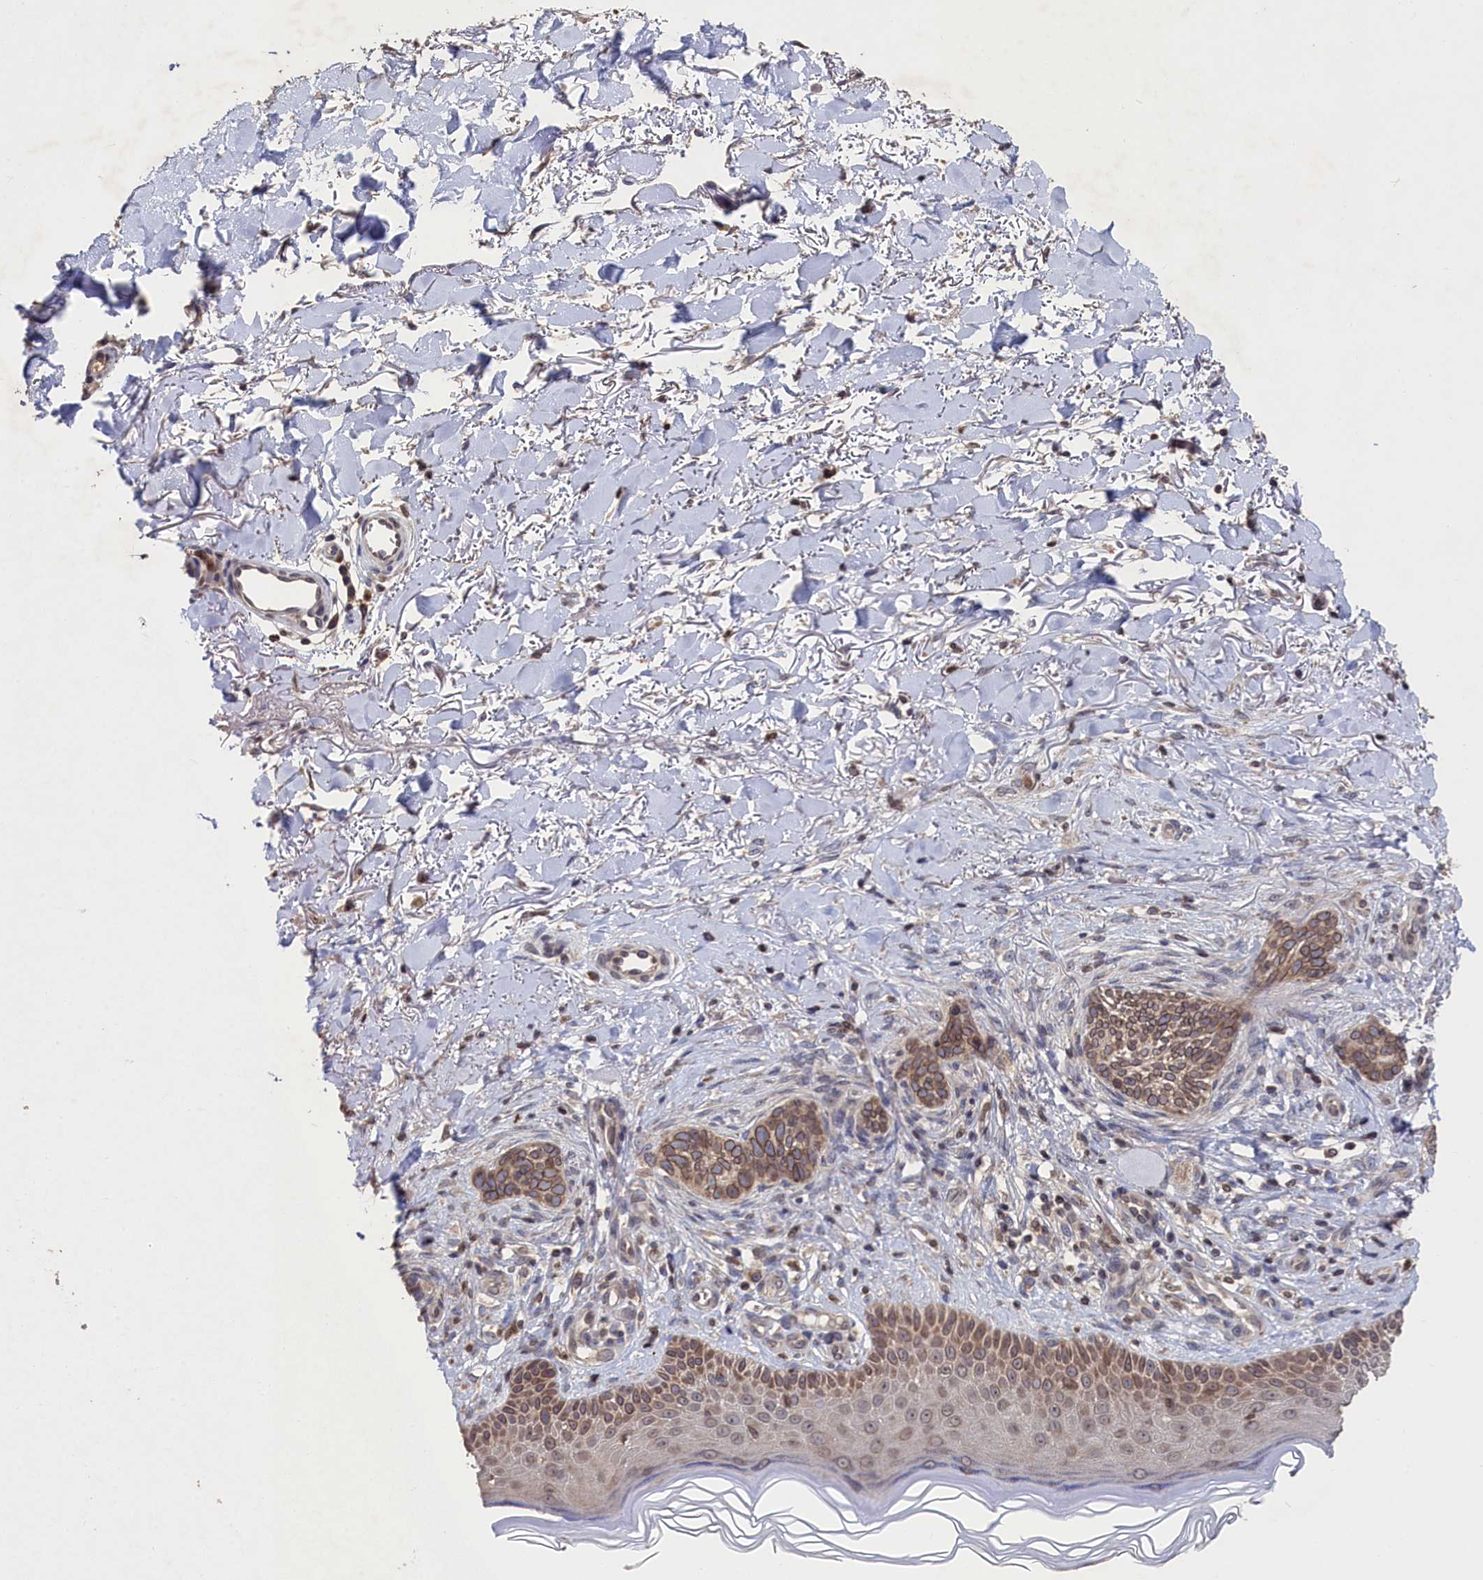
{"staining": {"intensity": "moderate", "quantity": ">75%", "location": "cytoplasmic/membranous,nuclear"}, "tissue": "skin cancer", "cell_type": "Tumor cells", "image_type": "cancer", "snomed": [{"axis": "morphology", "description": "Normal tissue, NOS"}, {"axis": "morphology", "description": "Basal cell carcinoma"}, {"axis": "topography", "description": "Skin"}], "caption": "A histopathology image of skin basal cell carcinoma stained for a protein reveals moderate cytoplasmic/membranous and nuclear brown staining in tumor cells.", "gene": "ANKEF1", "patient": {"sex": "female", "age": 67}}